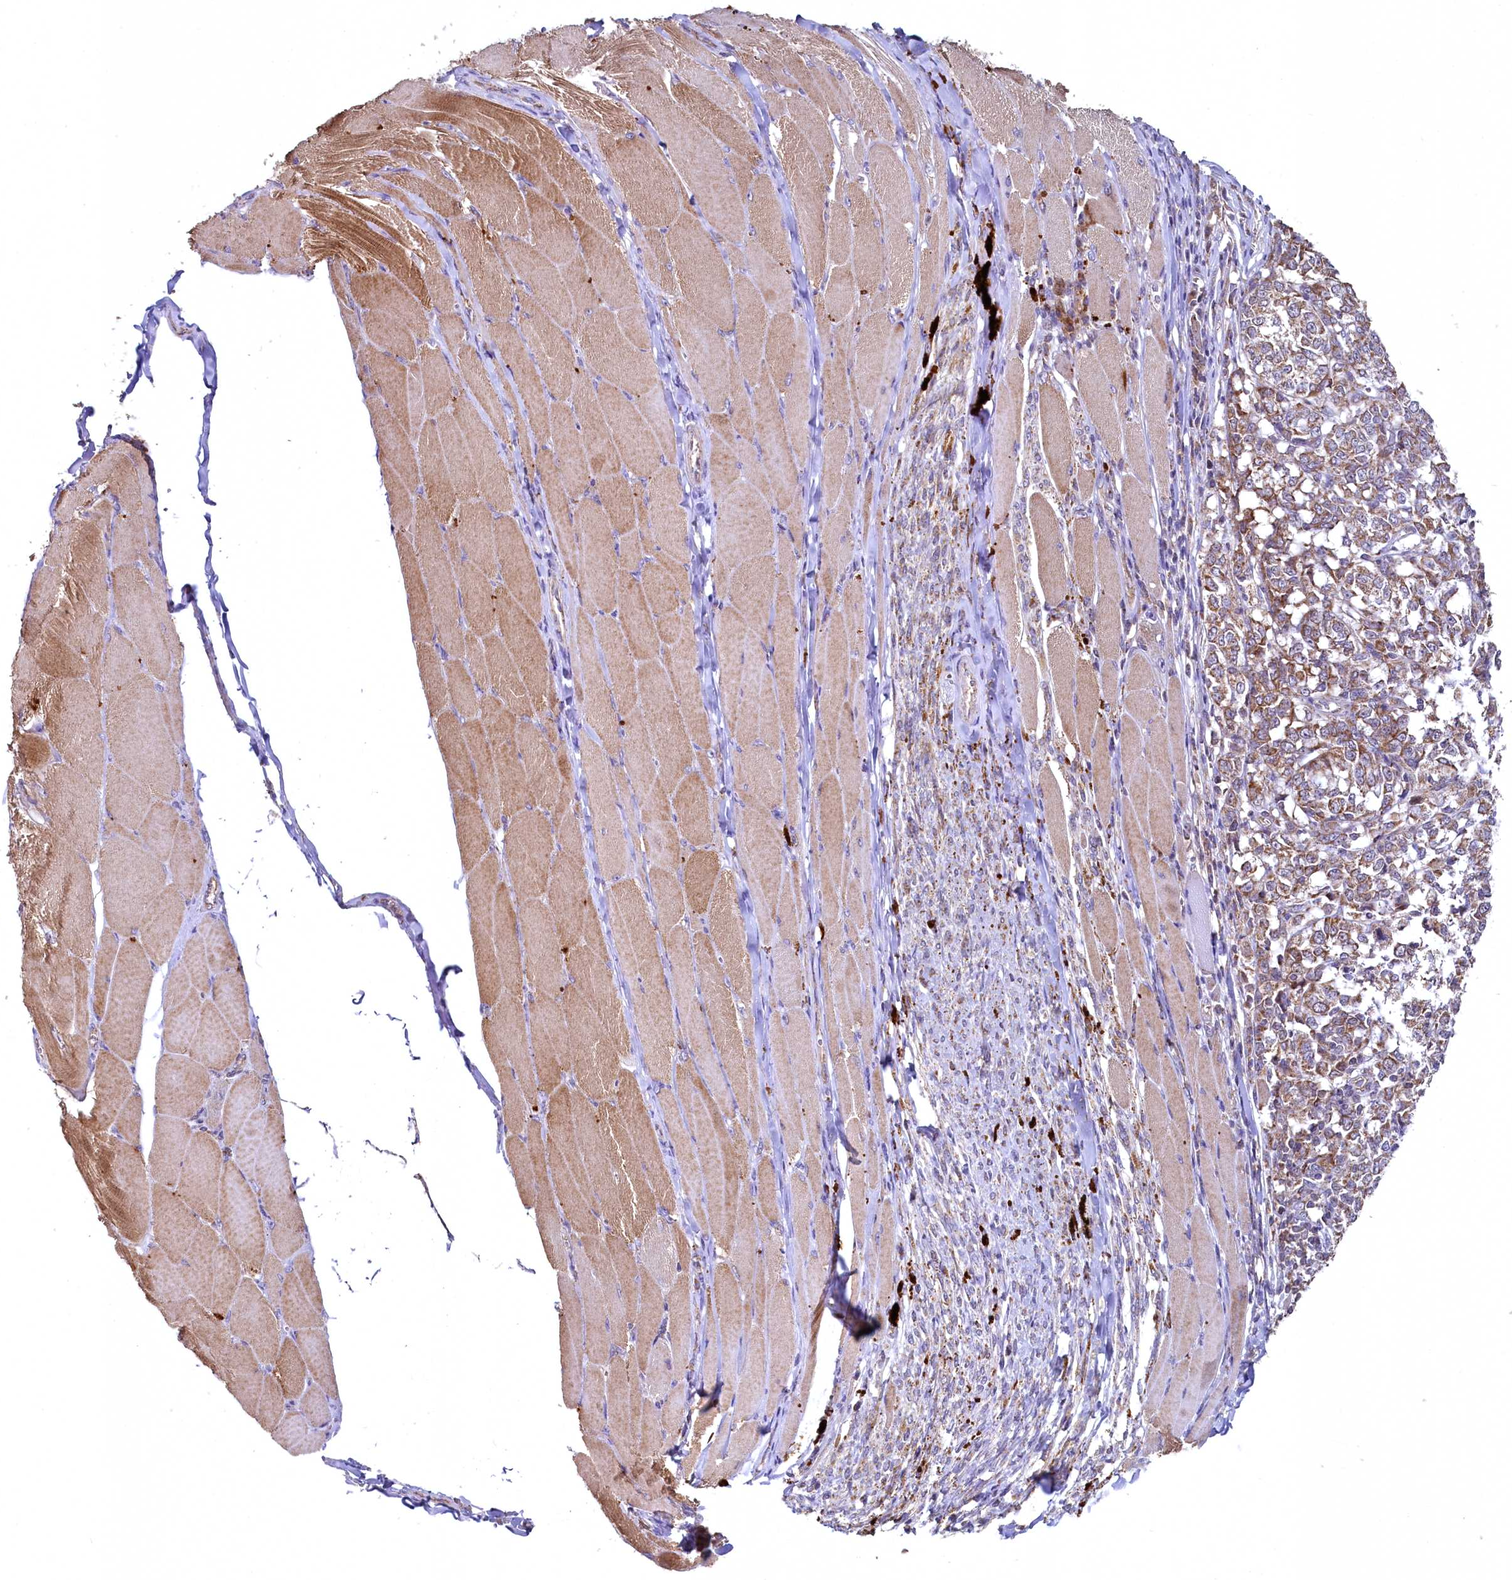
{"staining": {"intensity": "moderate", "quantity": ">75%", "location": "cytoplasmic/membranous"}, "tissue": "melanoma", "cell_type": "Tumor cells", "image_type": "cancer", "snomed": [{"axis": "morphology", "description": "Malignant melanoma, NOS"}, {"axis": "topography", "description": "Skin"}], "caption": "Brown immunohistochemical staining in malignant melanoma exhibits moderate cytoplasmic/membranous positivity in approximately >75% of tumor cells.", "gene": "METTL4", "patient": {"sex": "female", "age": 72}}